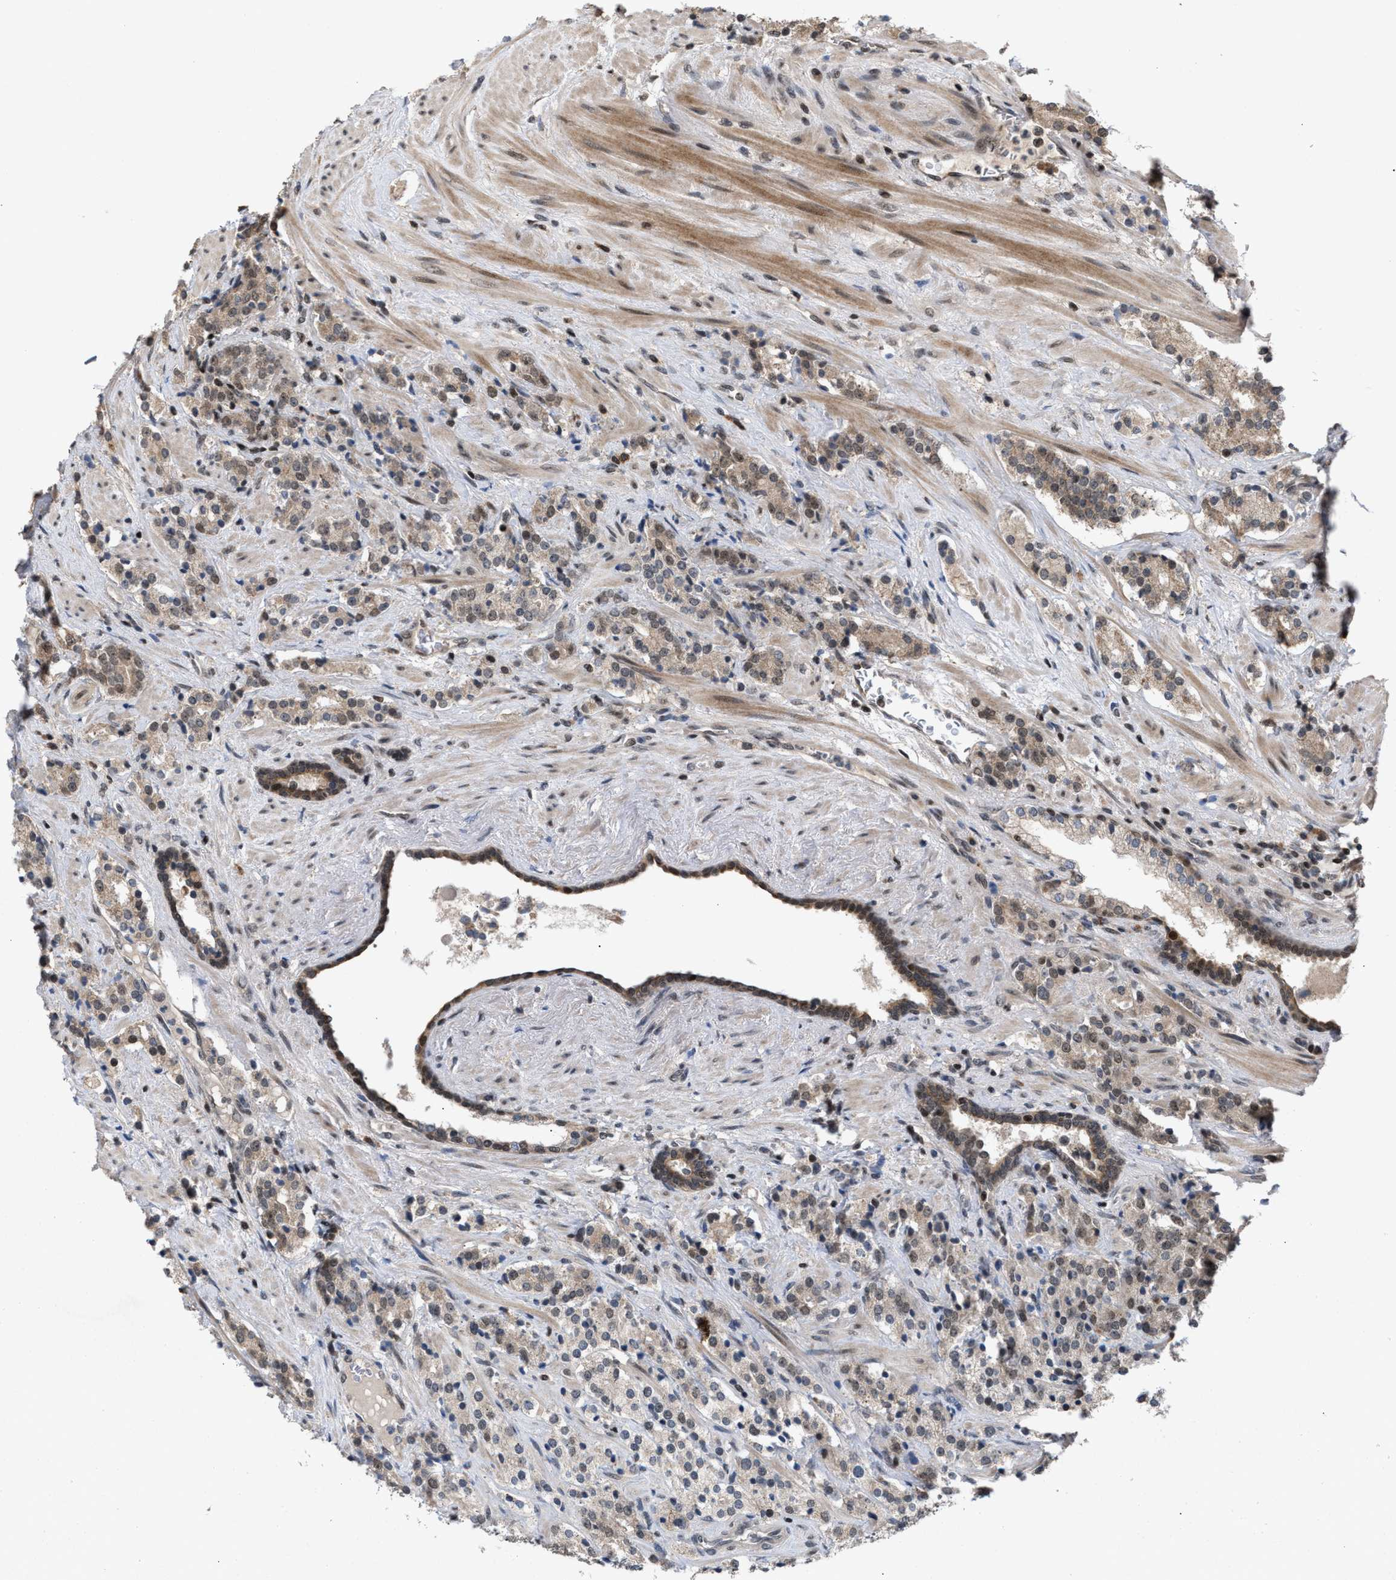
{"staining": {"intensity": "moderate", "quantity": "25%-75%", "location": "cytoplasmic/membranous,nuclear"}, "tissue": "prostate cancer", "cell_type": "Tumor cells", "image_type": "cancer", "snomed": [{"axis": "morphology", "description": "Adenocarcinoma, High grade"}, {"axis": "topography", "description": "Prostate"}], "caption": "DAB immunohistochemical staining of prostate cancer shows moderate cytoplasmic/membranous and nuclear protein staining in about 25%-75% of tumor cells.", "gene": "C9orf78", "patient": {"sex": "male", "age": 71}}